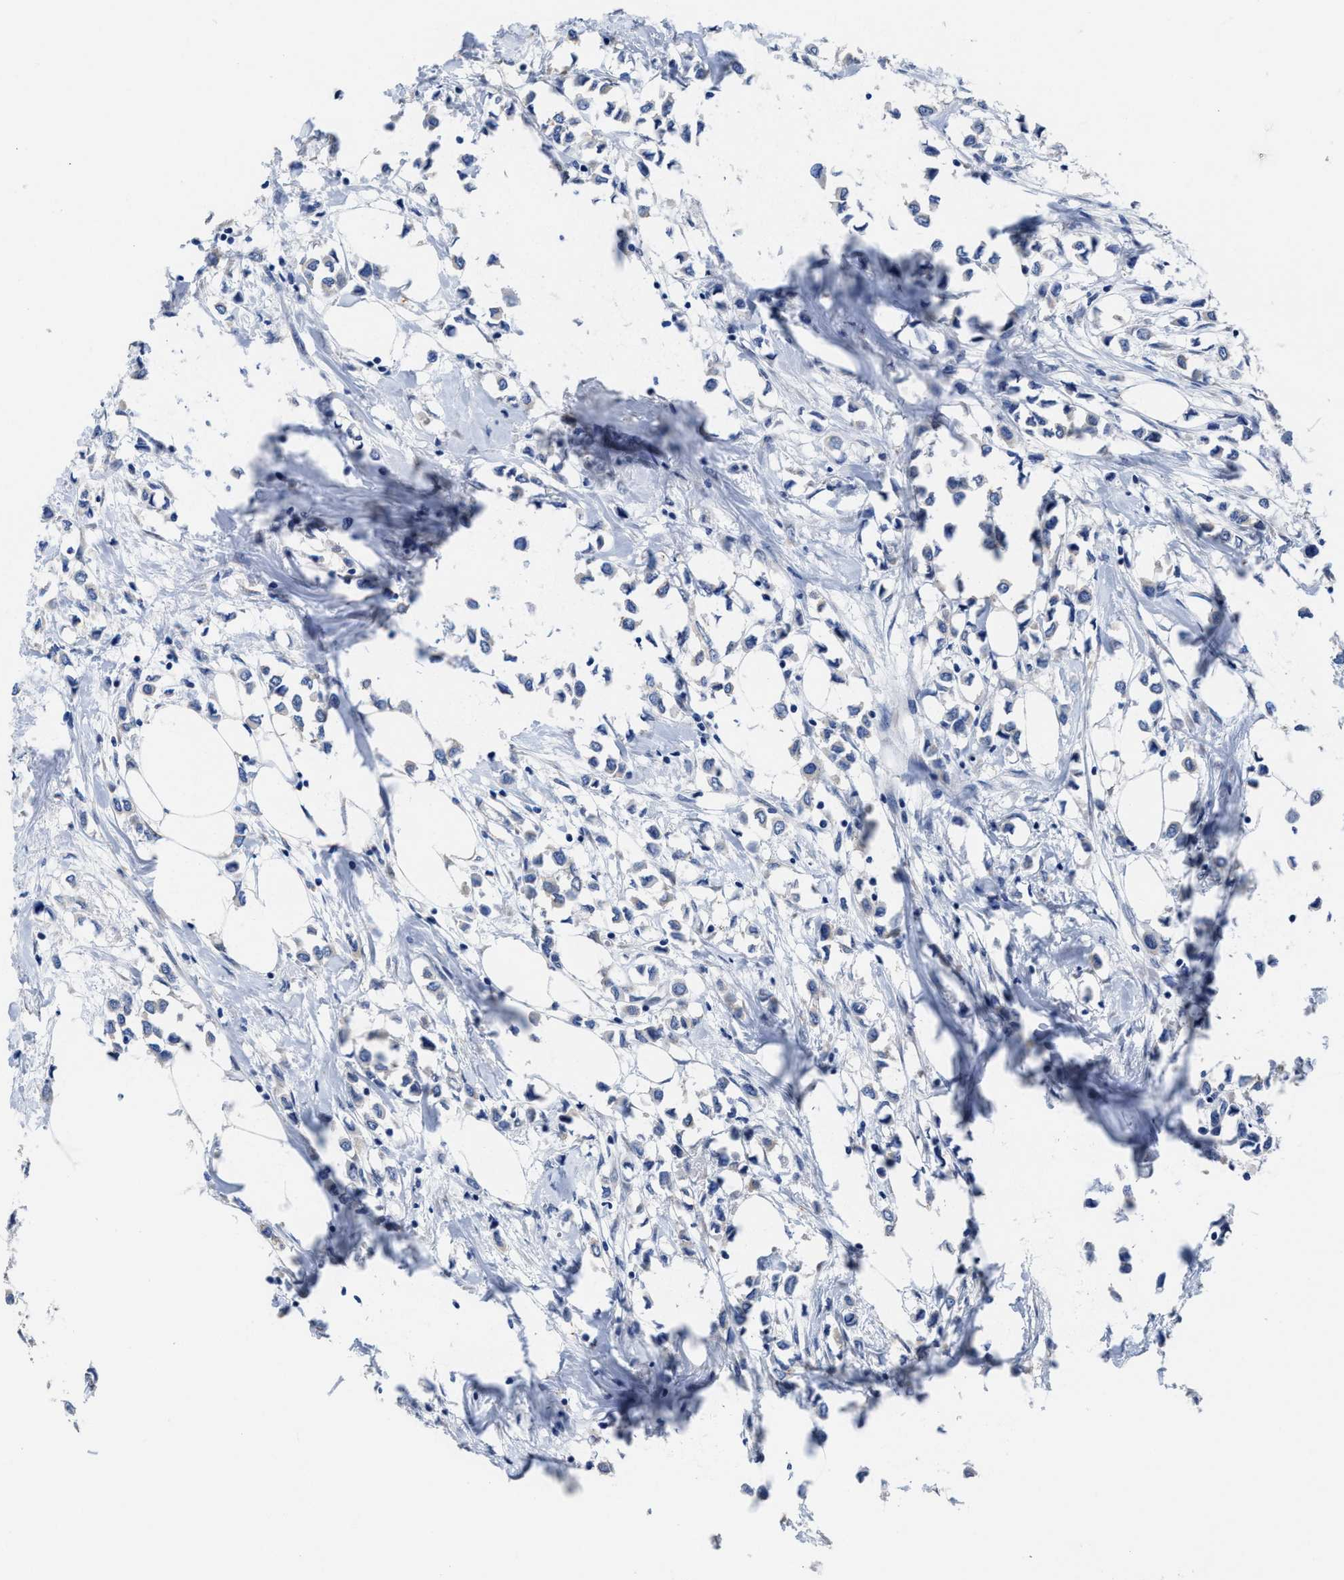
{"staining": {"intensity": "negative", "quantity": "none", "location": "none"}, "tissue": "breast cancer", "cell_type": "Tumor cells", "image_type": "cancer", "snomed": [{"axis": "morphology", "description": "Lobular carcinoma"}, {"axis": "topography", "description": "Breast"}], "caption": "Tumor cells show no significant protein staining in breast cancer (lobular carcinoma).", "gene": "HOOK1", "patient": {"sex": "female", "age": 51}}